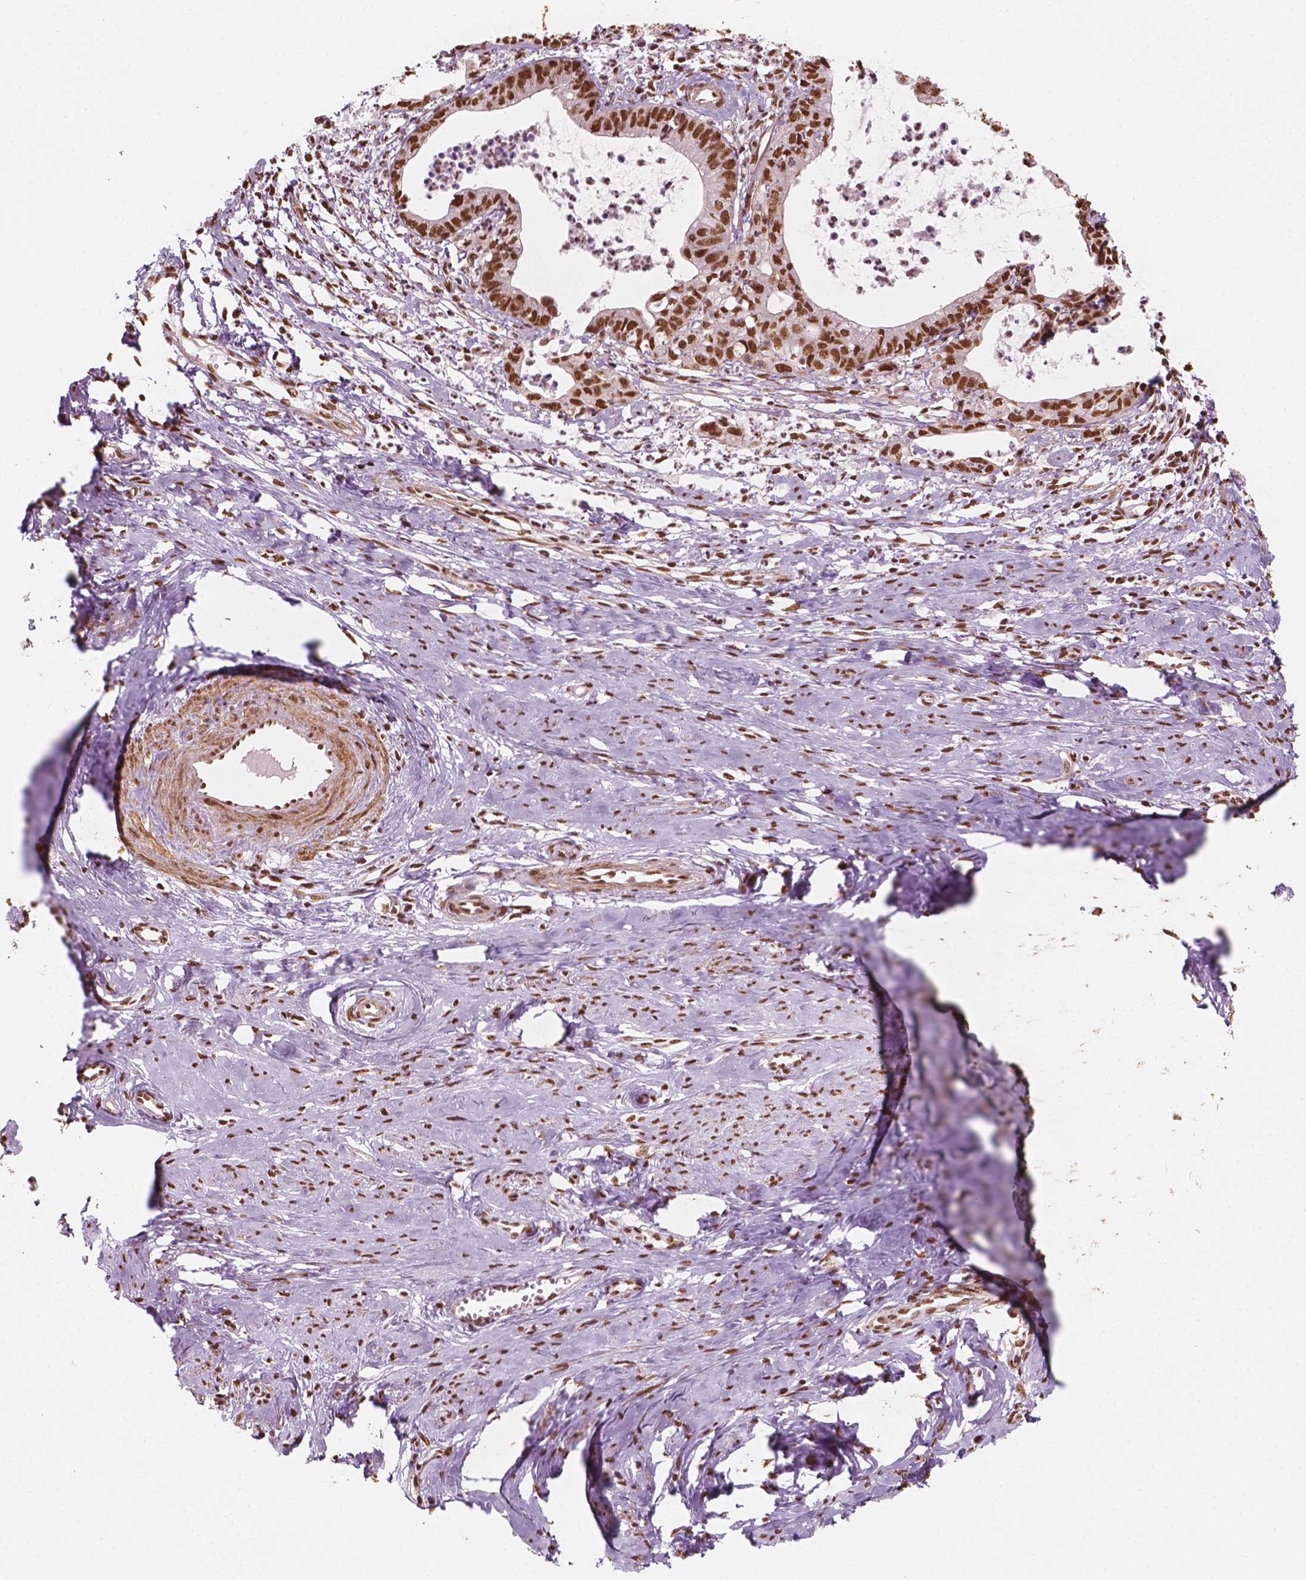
{"staining": {"intensity": "strong", "quantity": ">75%", "location": "nuclear"}, "tissue": "cervical cancer", "cell_type": "Tumor cells", "image_type": "cancer", "snomed": [{"axis": "morphology", "description": "Normal tissue, NOS"}, {"axis": "morphology", "description": "Adenocarcinoma, NOS"}, {"axis": "topography", "description": "Cervix"}], "caption": "High-magnification brightfield microscopy of cervical cancer stained with DAB (brown) and counterstained with hematoxylin (blue). tumor cells exhibit strong nuclear positivity is seen in about>75% of cells. (DAB = brown stain, brightfield microscopy at high magnification).", "gene": "GTF3C5", "patient": {"sex": "female", "age": 38}}